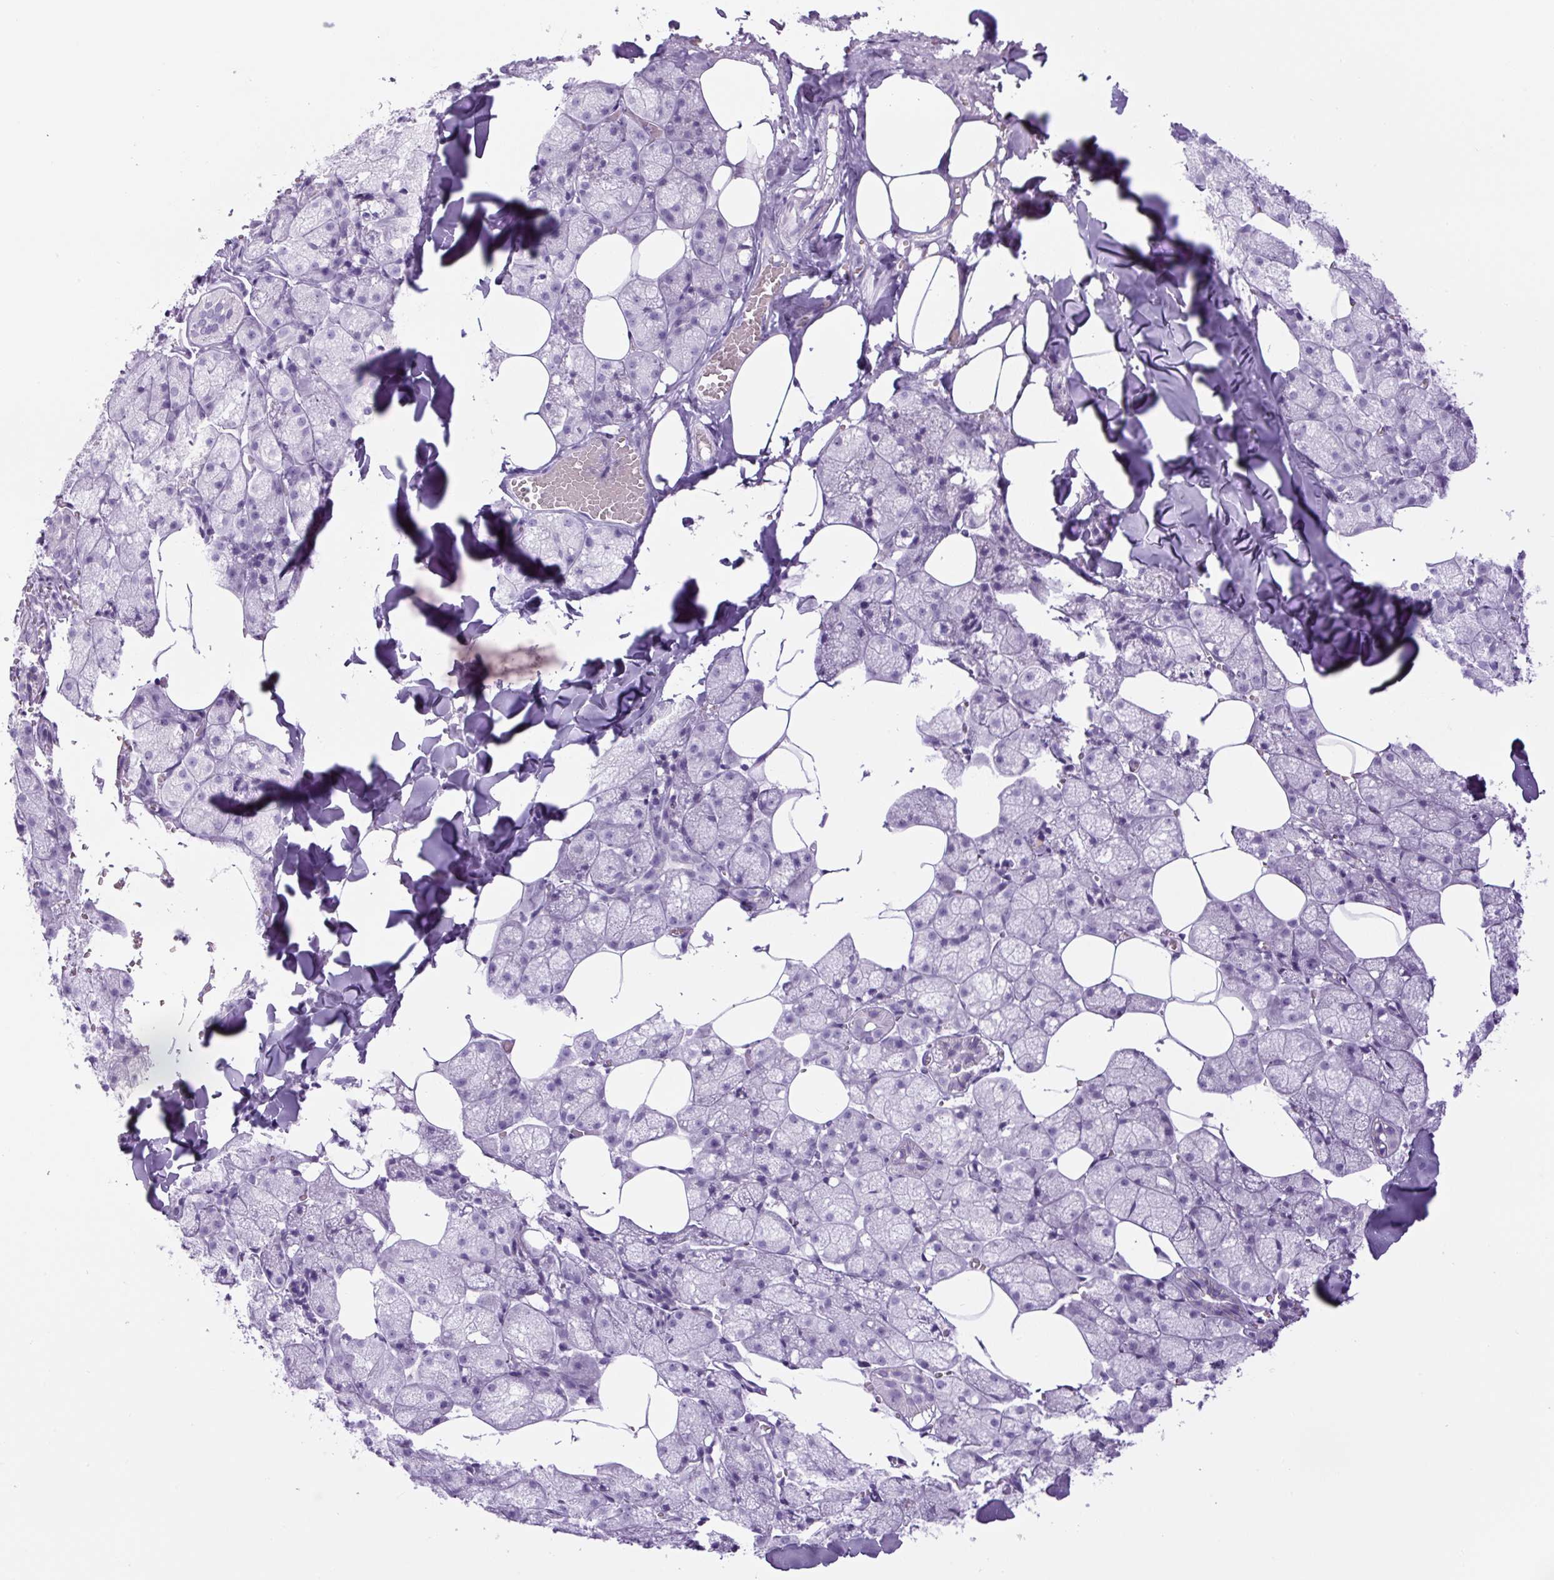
{"staining": {"intensity": "negative", "quantity": "none", "location": "none"}, "tissue": "salivary gland", "cell_type": "Glandular cells", "image_type": "normal", "snomed": [{"axis": "morphology", "description": "Normal tissue, NOS"}, {"axis": "topography", "description": "Salivary gland"}, {"axis": "topography", "description": "Peripheral nerve tissue"}], "caption": "An image of human salivary gland is negative for staining in glandular cells.", "gene": "RSPO4", "patient": {"sex": "male", "age": 38}}